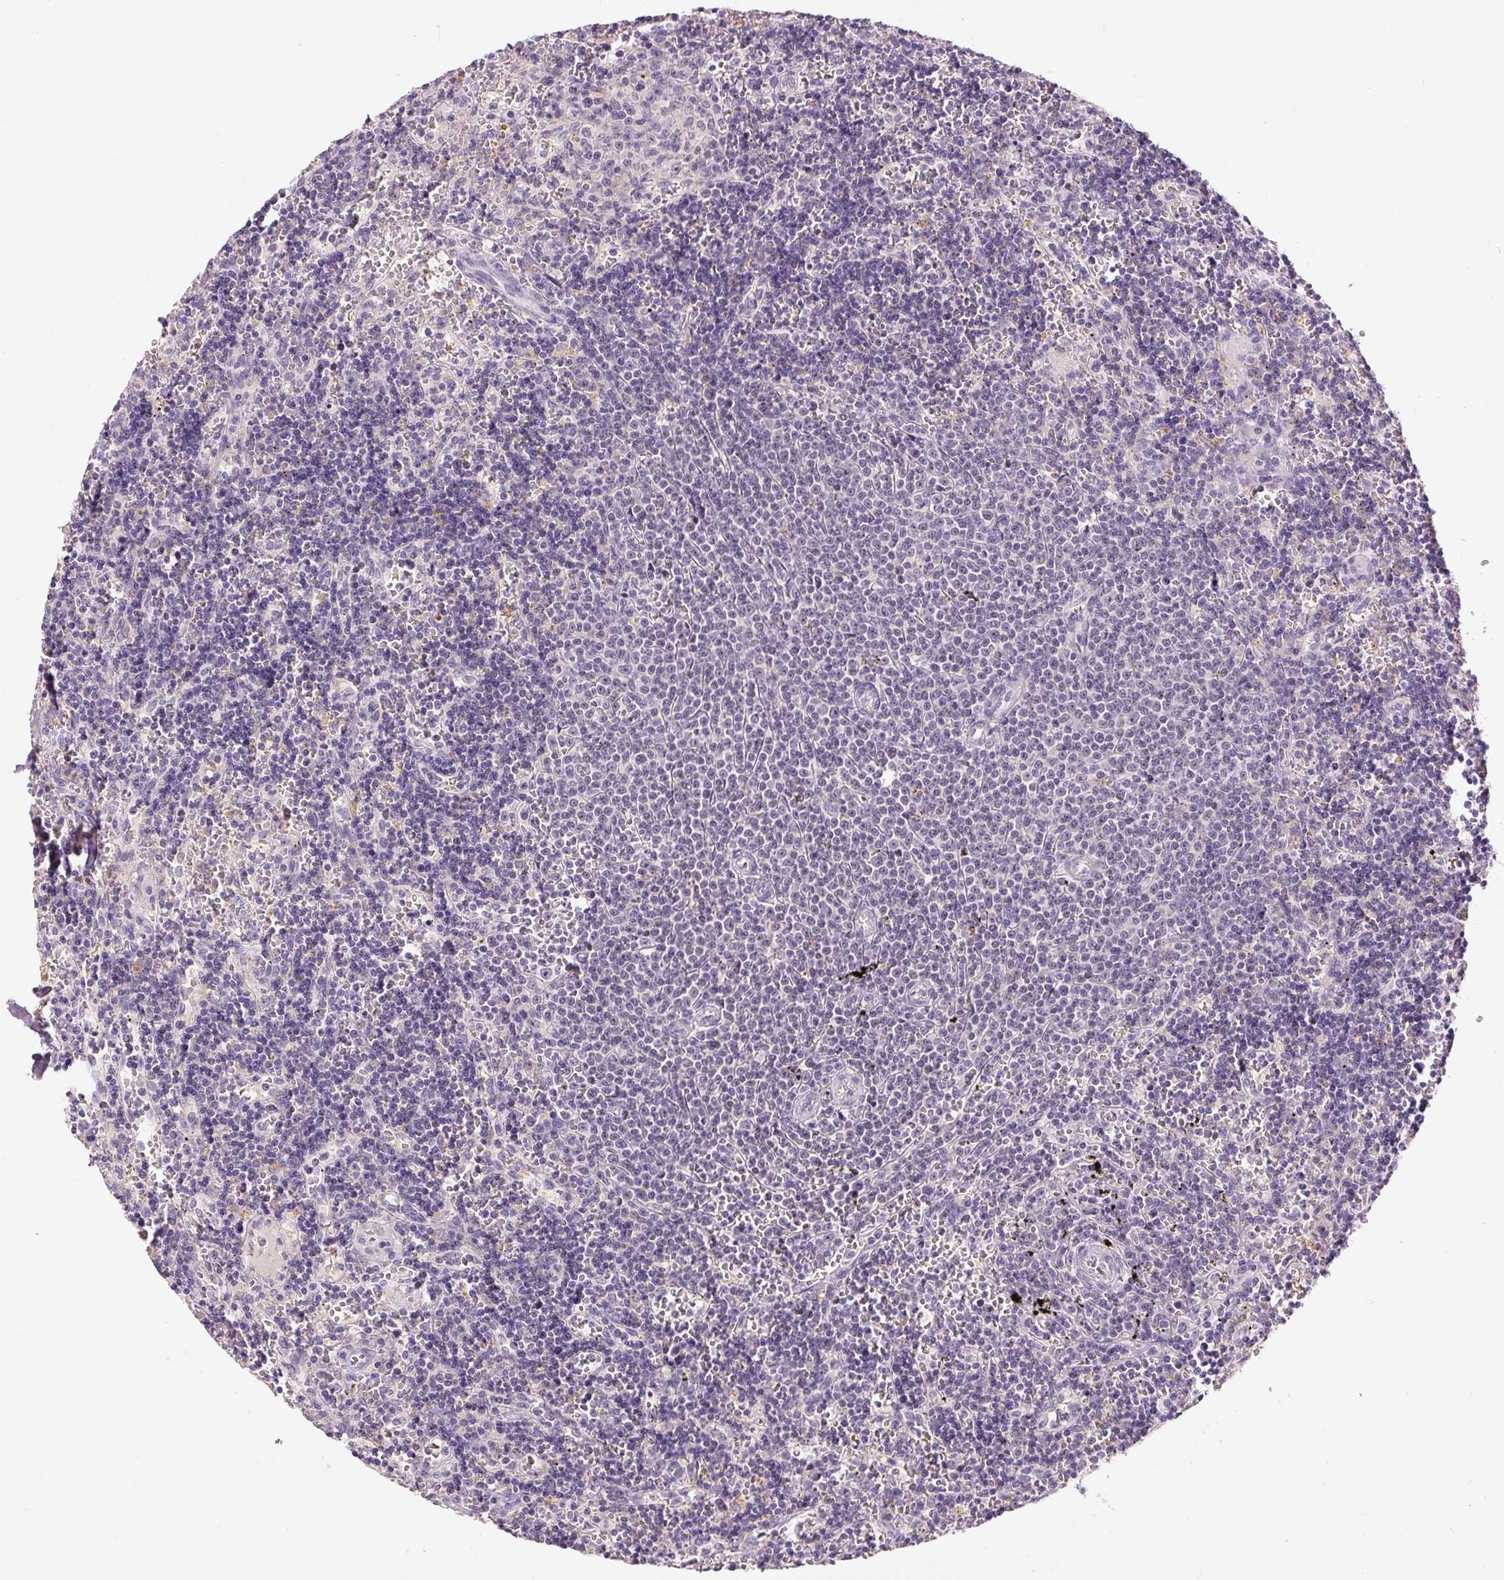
{"staining": {"intensity": "negative", "quantity": "none", "location": "none"}, "tissue": "lymphoma", "cell_type": "Tumor cells", "image_type": "cancer", "snomed": [{"axis": "morphology", "description": "Malignant lymphoma, non-Hodgkin's type, Low grade"}, {"axis": "topography", "description": "Spleen"}], "caption": "The photomicrograph shows no significant expression in tumor cells of malignant lymphoma, non-Hodgkin's type (low-grade).", "gene": "FABP7", "patient": {"sex": "male", "age": 60}}